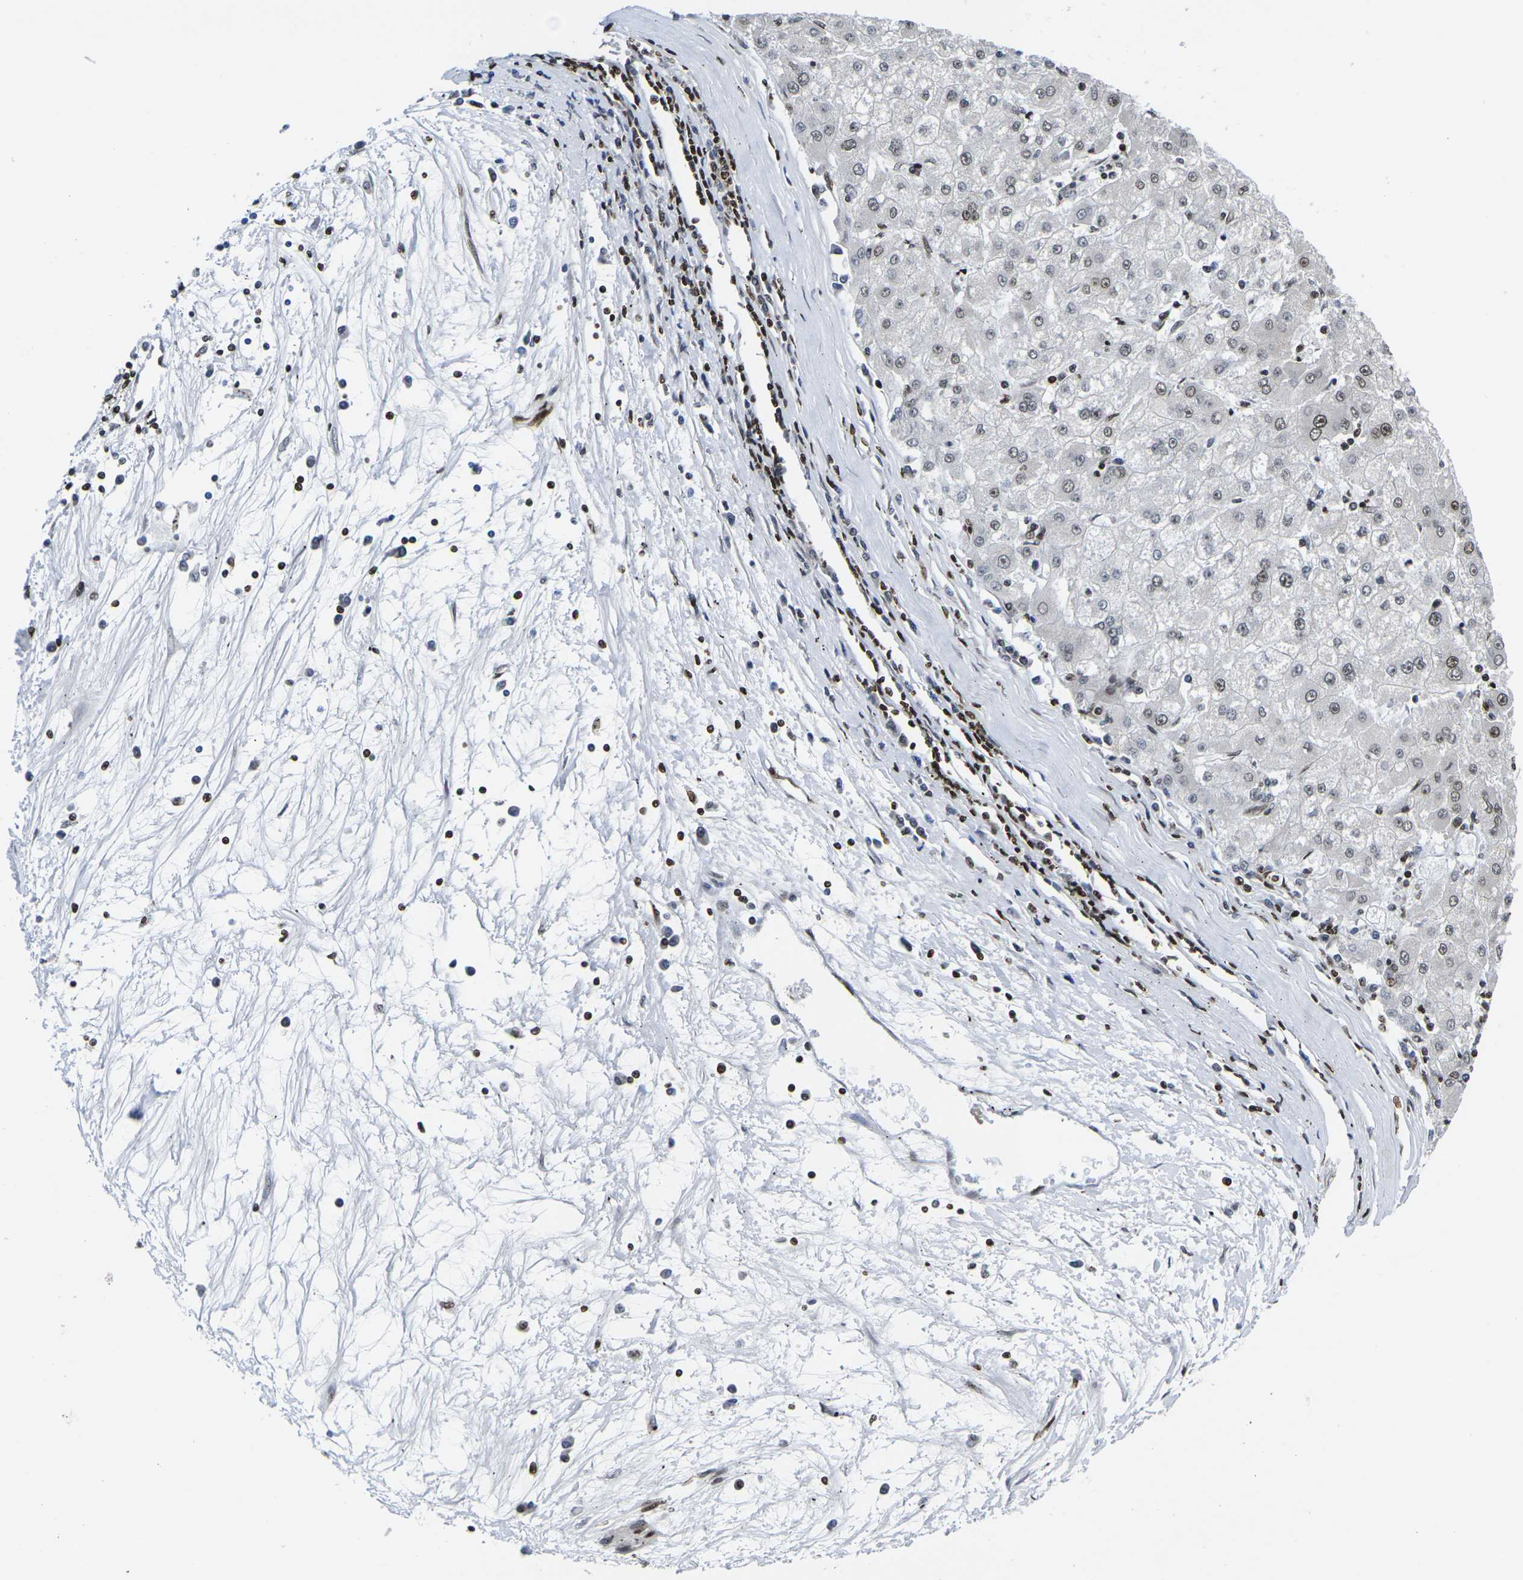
{"staining": {"intensity": "moderate", "quantity": ">75%", "location": "nuclear"}, "tissue": "liver cancer", "cell_type": "Tumor cells", "image_type": "cancer", "snomed": [{"axis": "morphology", "description": "Carcinoma, Hepatocellular, NOS"}, {"axis": "topography", "description": "Liver"}], "caption": "Liver hepatocellular carcinoma stained with a protein marker demonstrates moderate staining in tumor cells.", "gene": "H1-10", "patient": {"sex": "male", "age": 72}}